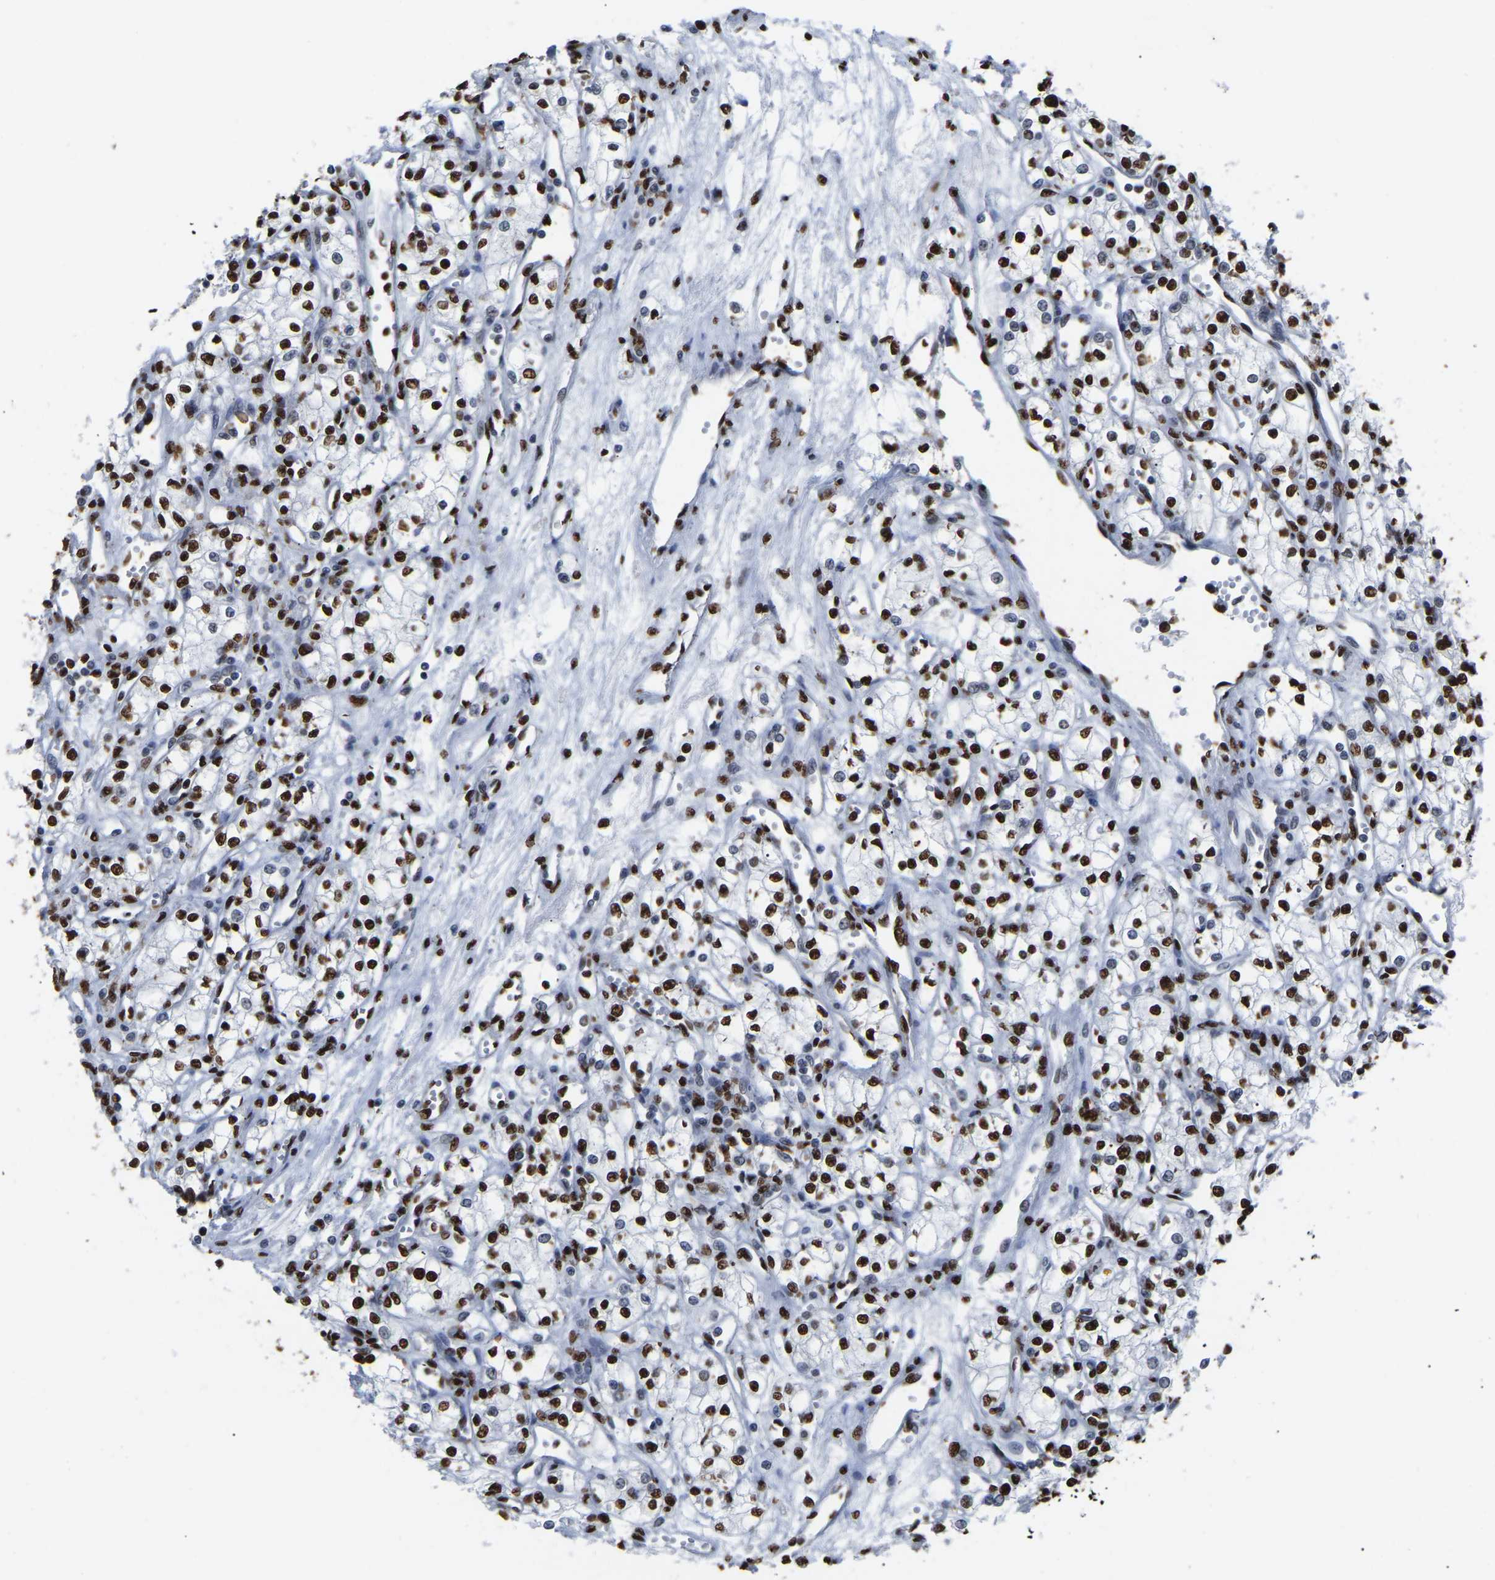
{"staining": {"intensity": "strong", "quantity": ">75%", "location": "nuclear"}, "tissue": "renal cancer", "cell_type": "Tumor cells", "image_type": "cancer", "snomed": [{"axis": "morphology", "description": "Adenocarcinoma, NOS"}, {"axis": "topography", "description": "Kidney"}], "caption": "Immunohistochemistry (IHC) of adenocarcinoma (renal) displays high levels of strong nuclear expression in about >75% of tumor cells.", "gene": "RBL2", "patient": {"sex": "male", "age": 59}}